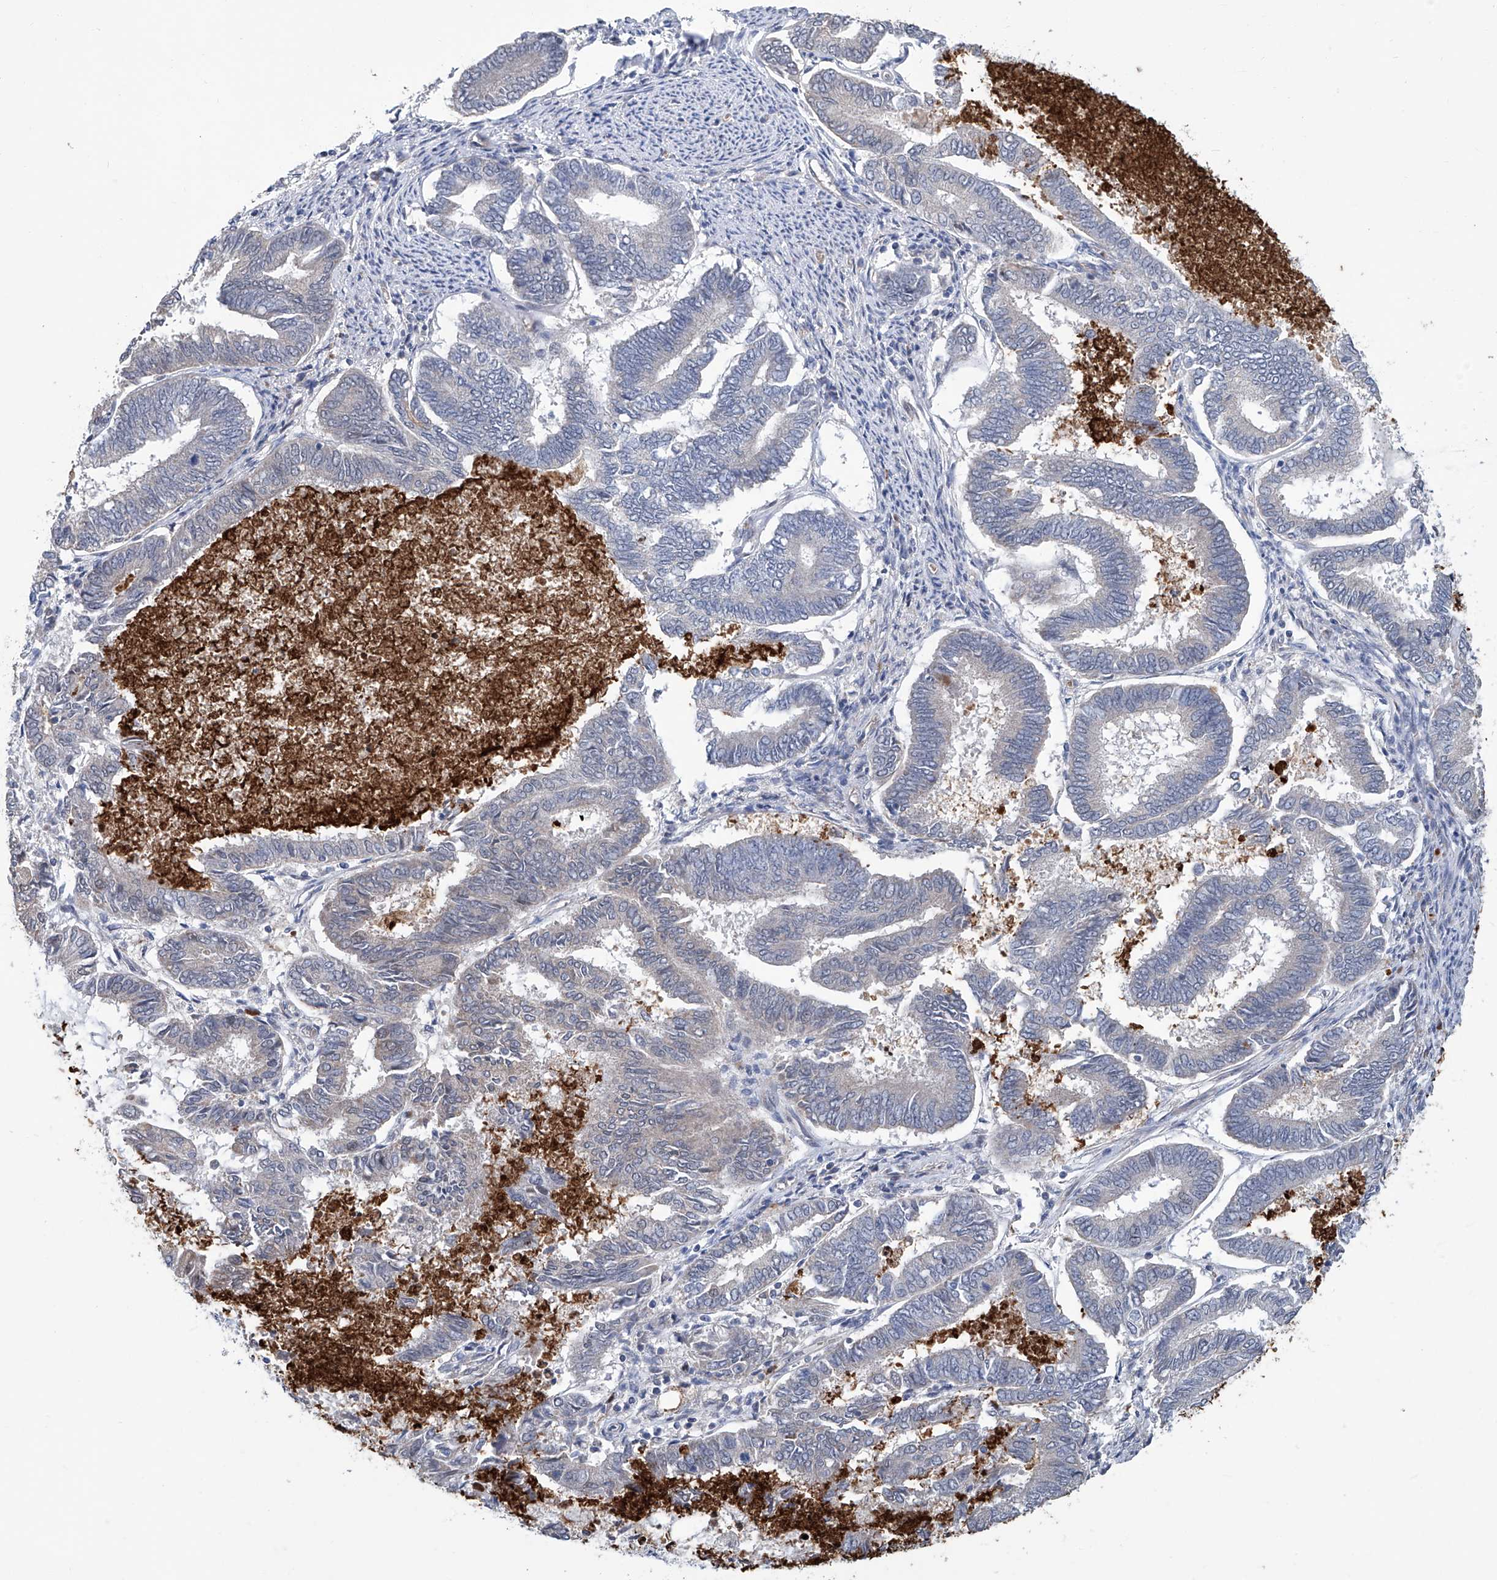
{"staining": {"intensity": "negative", "quantity": "none", "location": "none"}, "tissue": "endometrial cancer", "cell_type": "Tumor cells", "image_type": "cancer", "snomed": [{"axis": "morphology", "description": "Adenocarcinoma, NOS"}, {"axis": "topography", "description": "Endometrium"}], "caption": "Immunohistochemistry (IHC) image of neoplastic tissue: adenocarcinoma (endometrial) stained with DAB shows no significant protein expression in tumor cells. Nuclei are stained in blue.", "gene": "EIF2D", "patient": {"sex": "female", "age": 86}}